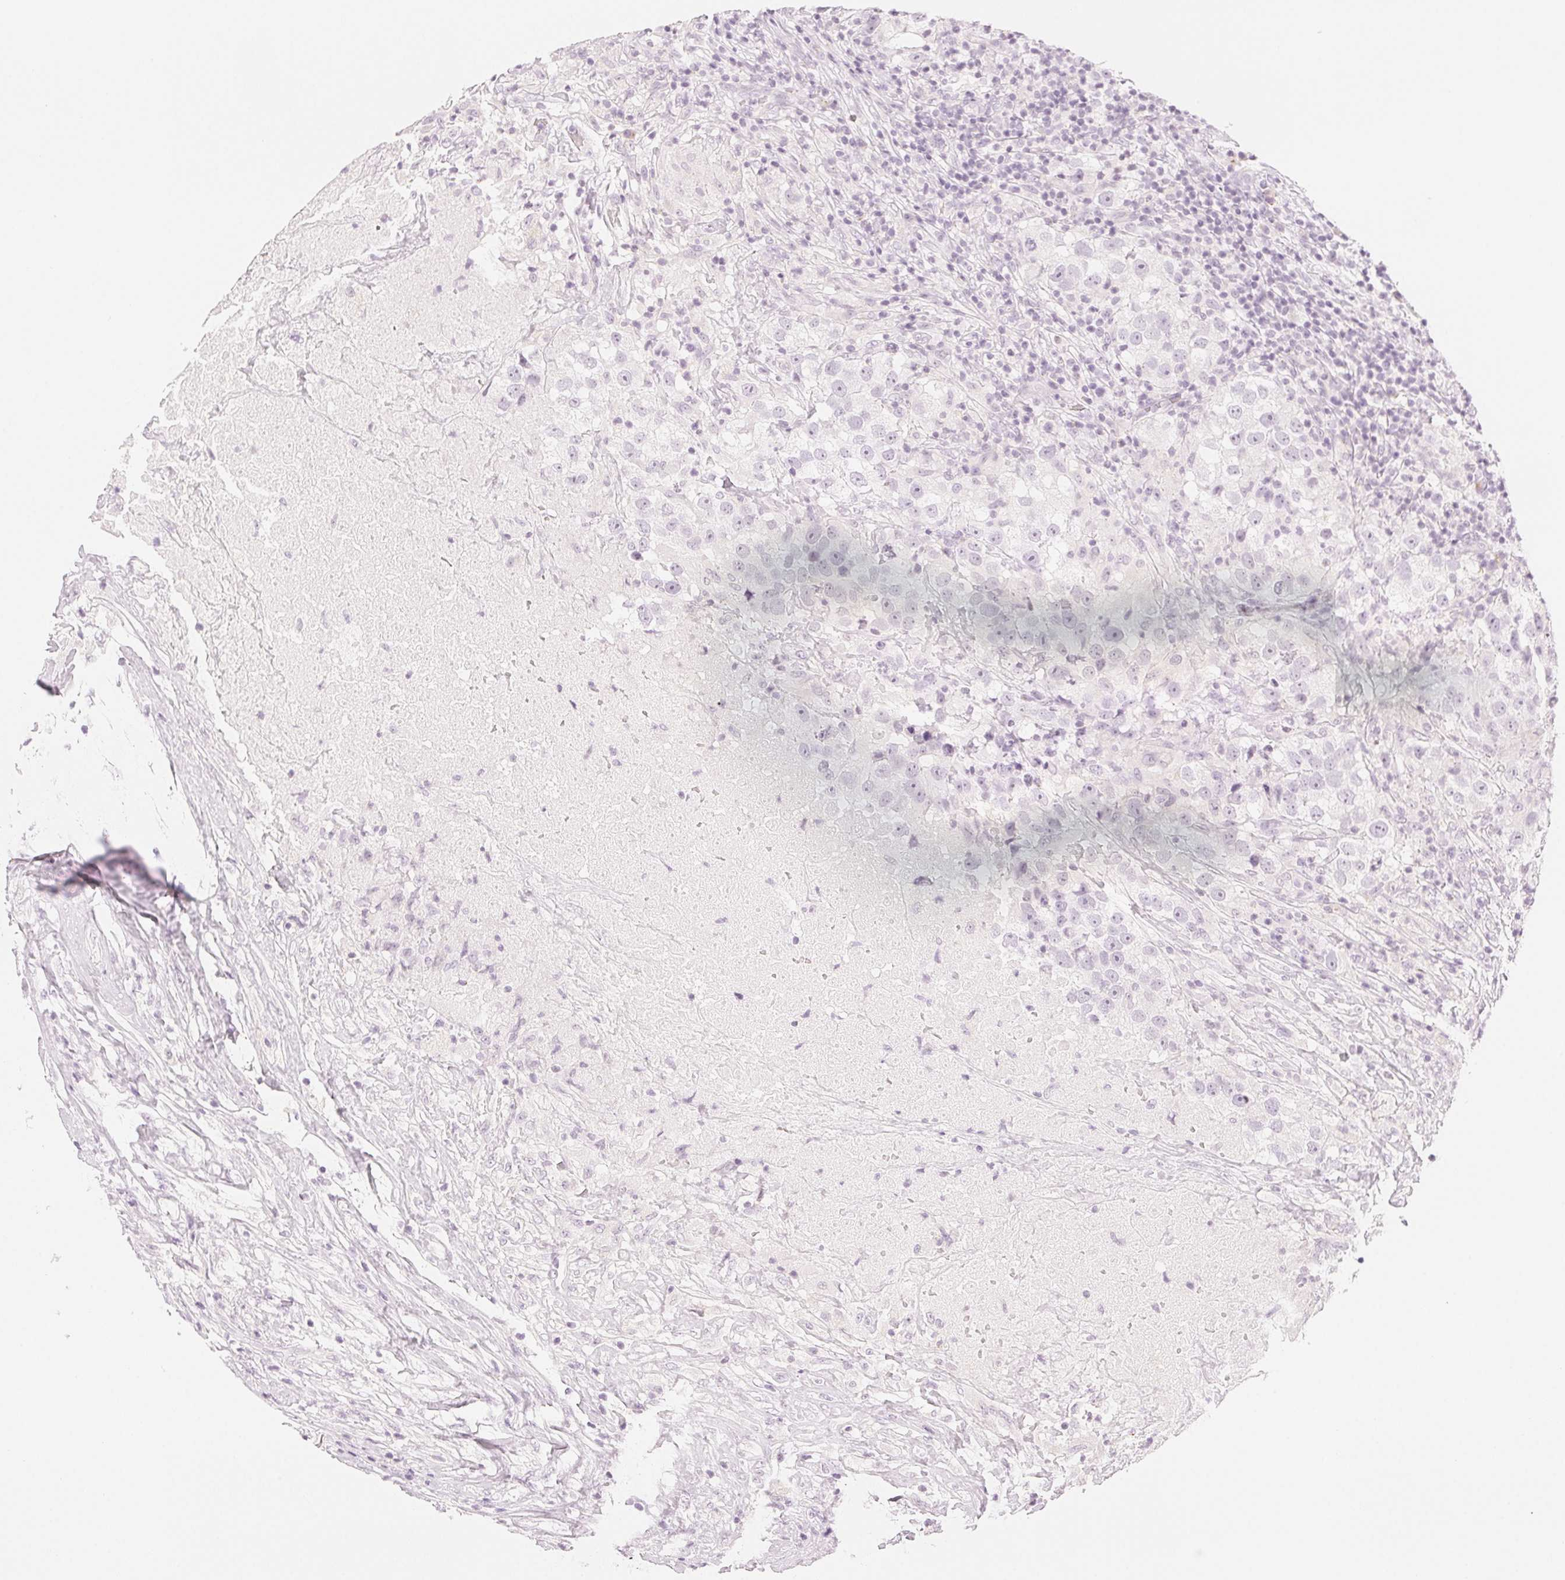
{"staining": {"intensity": "negative", "quantity": "none", "location": "none"}, "tissue": "testis cancer", "cell_type": "Tumor cells", "image_type": "cancer", "snomed": [{"axis": "morphology", "description": "Seminoma, NOS"}, {"axis": "topography", "description": "Testis"}], "caption": "Immunohistochemical staining of testis cancer (seminoma) reveals no significant positivity in tumor cells. (IHC, brightfield microscopy, high magnification).", "gene": "SLC5A2", "patient": {"sex": "male", "age": 46}}